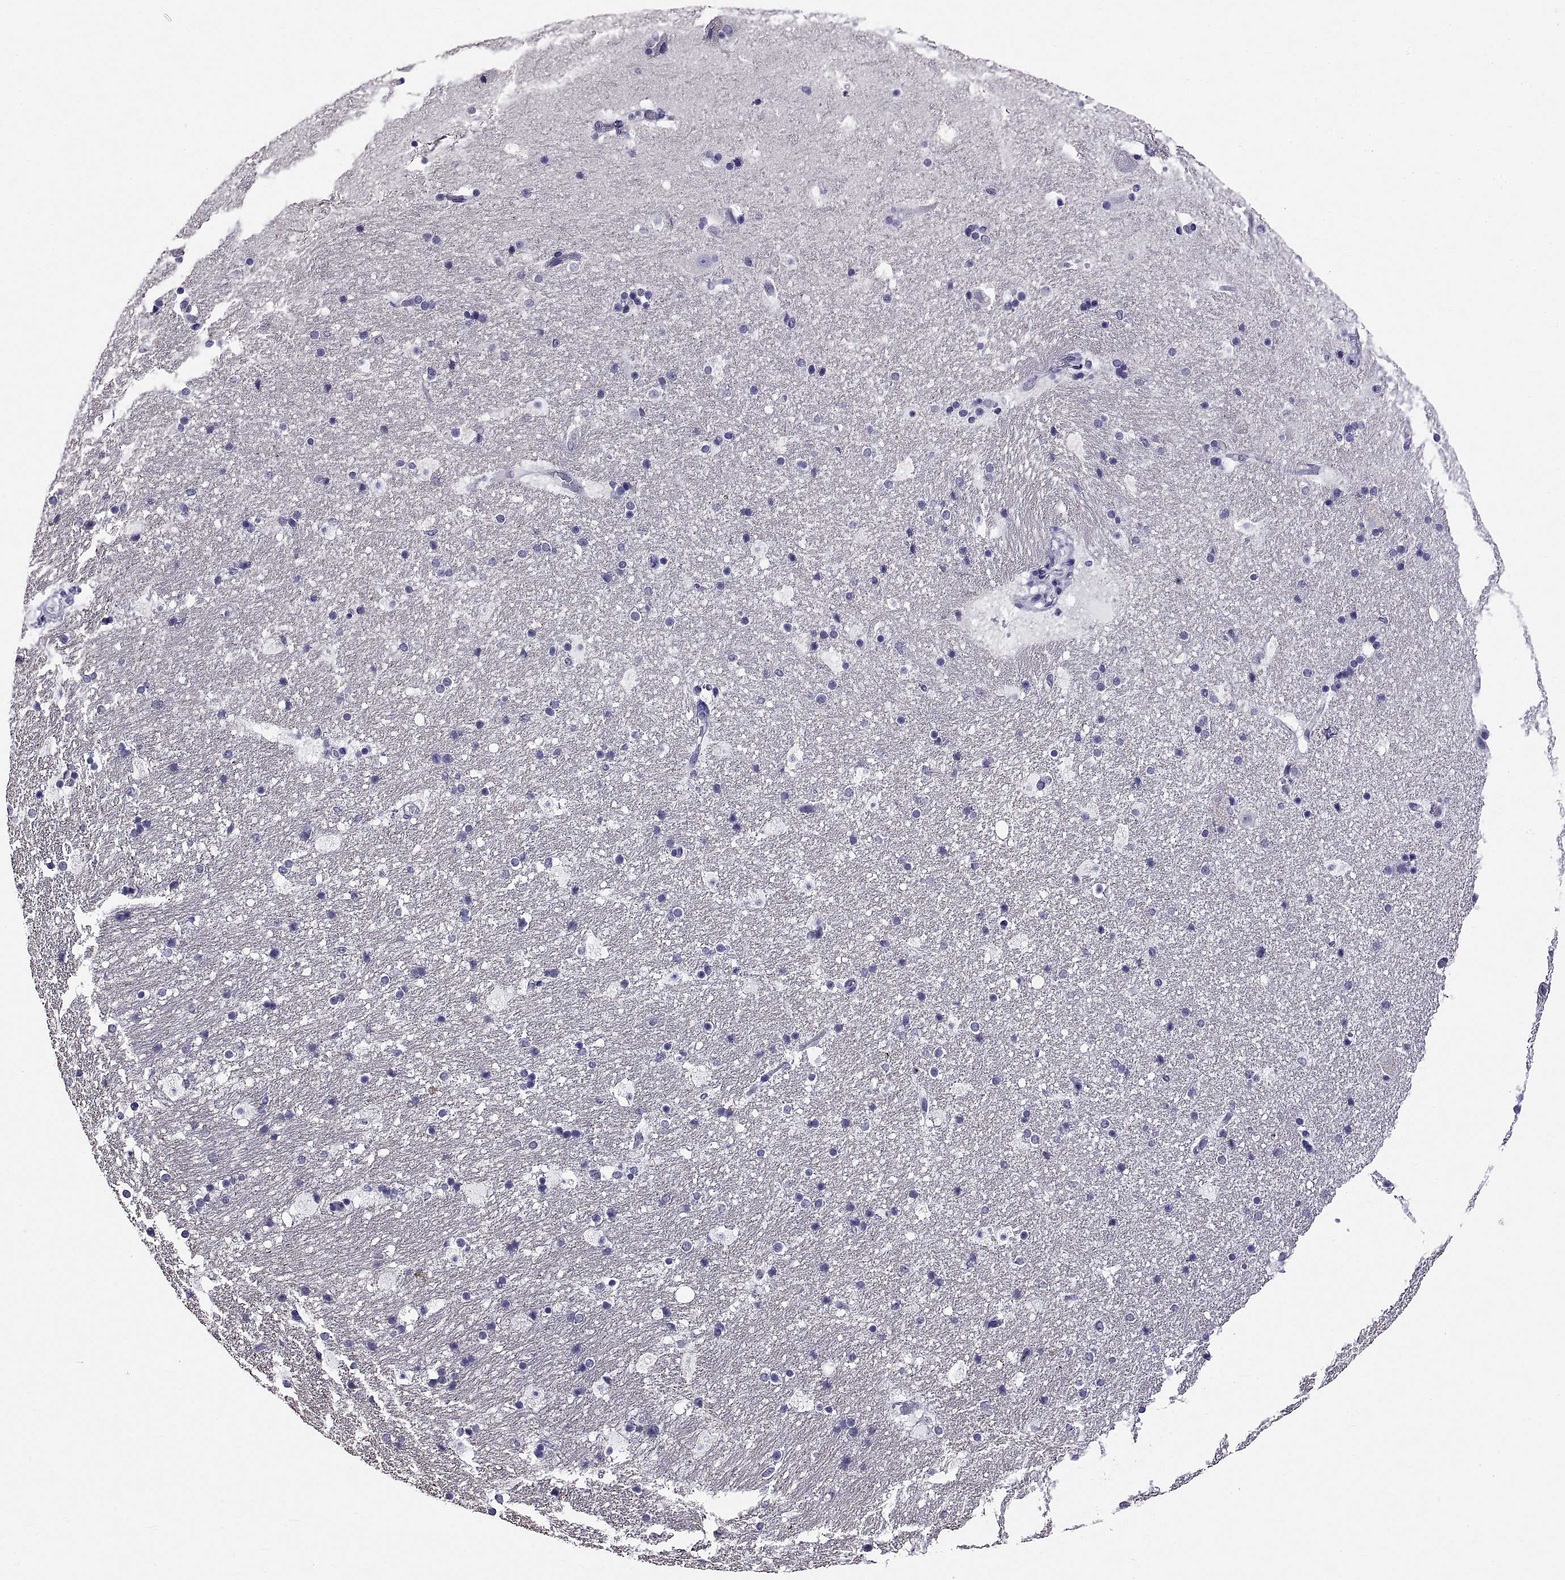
{"staining": {"intensity": "negative", "quantity": "none", "location": "none"}, "tissue": "hippocampus", "cell_type": "Glial cells", "image_type": "normal", "snomed": [{"axis": "morphology", "description": "Normal tissue, NOS"}, {"axis": "topography", "description": "Hippocampus"}], "caption": "Immunohistochemical staining of unremarkable hippocampus exhibits no significant positivity in glial cells.", "gene": "TGFBR3L", "patient": {"sex": "male", "age": 51}}